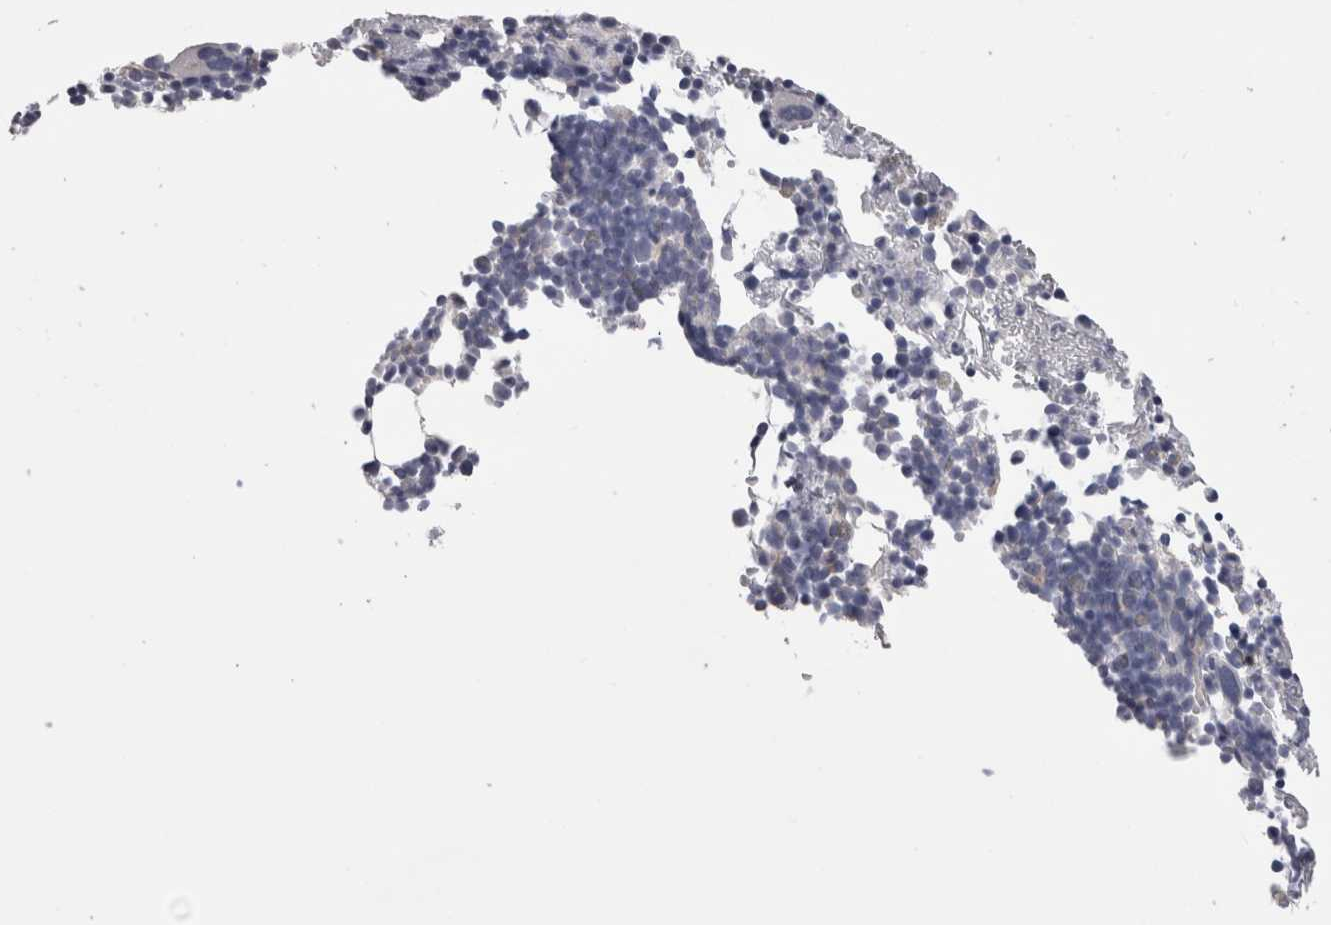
{"staining": {"intensity": "negative", "quantity": "none", "location": "none"}, "tissue": "bone marrow", "cell_type": "Hematopoietic cells", "image_type": "normal", "snomed": [{"axis": "morphology", "description": "Normal tissue, NOS"}, {"axis": "morphology", "description": "Inflammation, NOS"}, {"axis": "topography", "description": "Bone marrow"}], "caption": "Hematopoietic cells show no significant staining in benign bone marrow.", "gene": "DHRS4", "patient": {"sex": "male", "age": 31}}